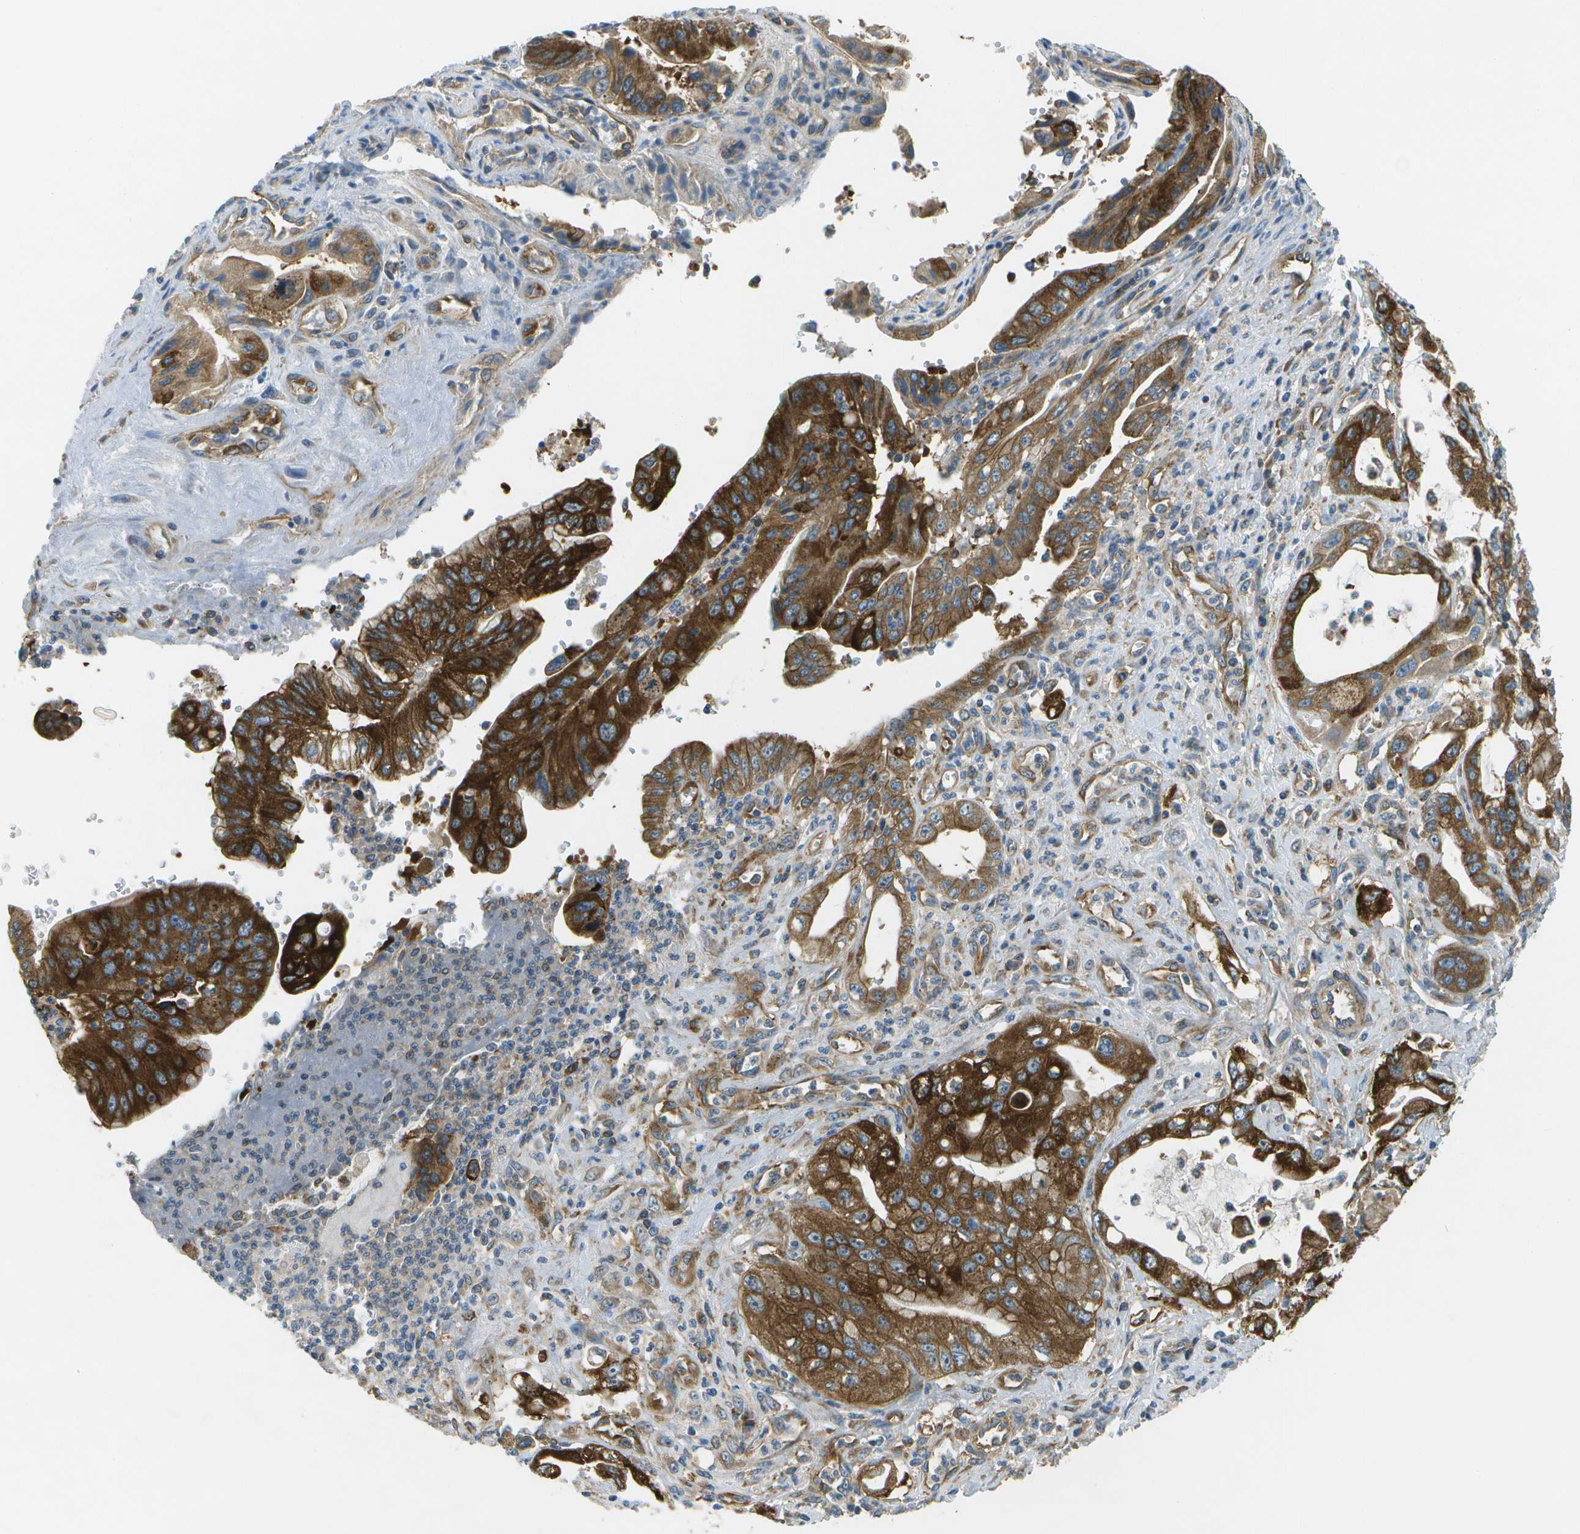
{"staining": {"intensity": "strong", "quantity": ">75%", "location": "cytoplasmic/membranous"}, "tissue": "pancreatic cancer", "cell_type": "Tumor cells", "image_type": "cancer", "snomed": [{"axis": "morphology", "description": "Adenocarcinoma, NOS"}, {"axis": "topography", "description": "Pancreas"}], "caption": "High-power microscopy captured an immunohistochemistry (IHC) image of pancreatic cancer, revealing strong cytoplasmic/membranous staining in approximately >75% of tumor cells.", "gene": "WNK2", "patient": {"sex": "female", "age": 73}}